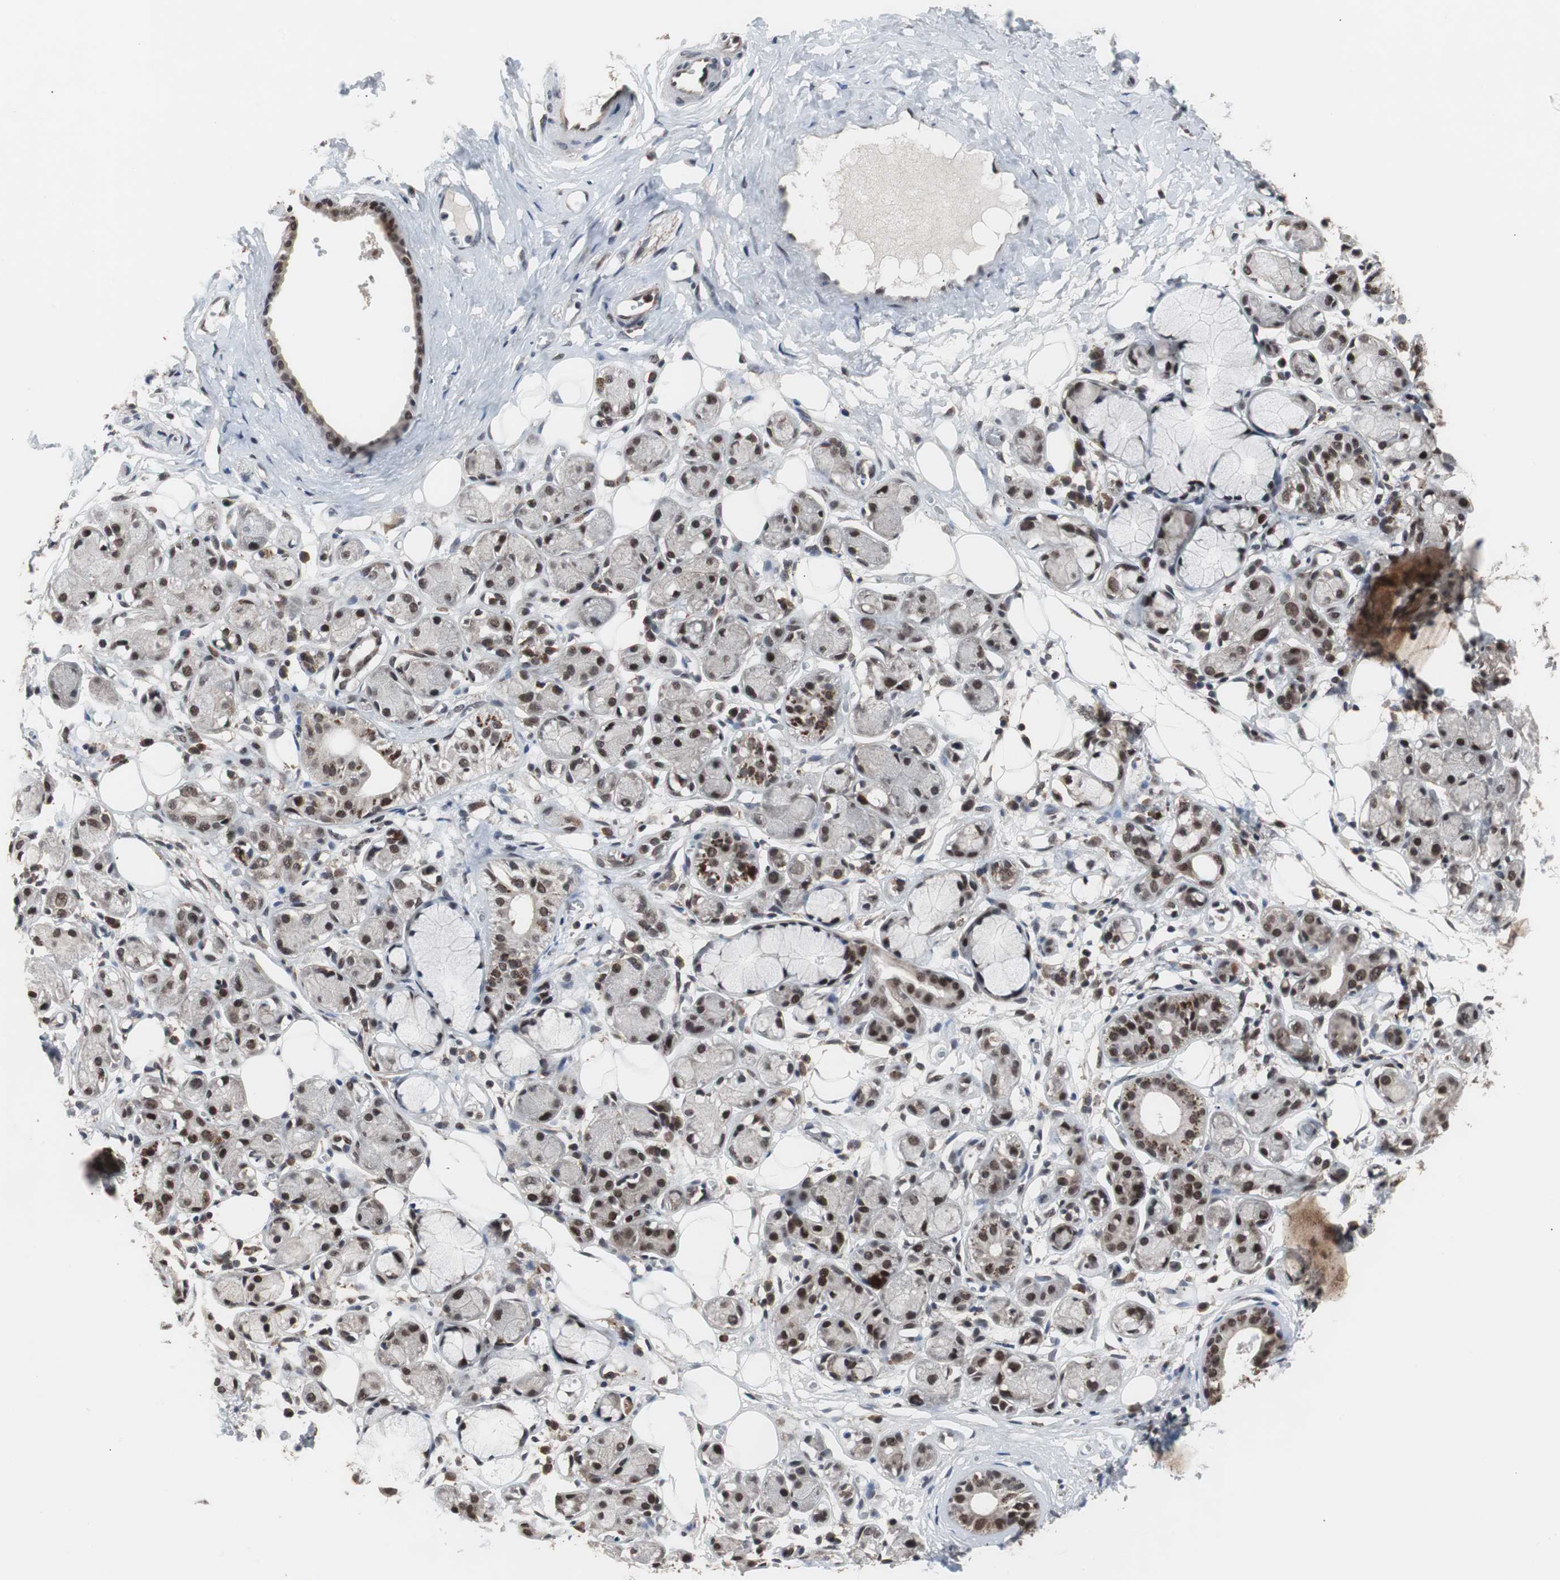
{"staining": {"intensity": "moderate", "quantity": ">75%", "location": "nuclear"}, "tissue": "adipose tissue", "cell_type": "Adipocytes", "image_type": "normal", "snomed": [{"axis": "morphology", "description": "Normal tissue, NOS"}, {"axis": "morphology", "description": "Inflammation, NOS"}, {"axis": "topography", "description": "Vascular tissue"}, {"axis": "topography", "description": "Salivary gland"}], "caption": "IHC image of benign human adipose tissue stained for a protein (brown), which shows medium levels of moderate nuclear staining in about >75% of adipocytes.", "gene": "GTF2F2", "patient": {"sex": "female", "age": 75}}